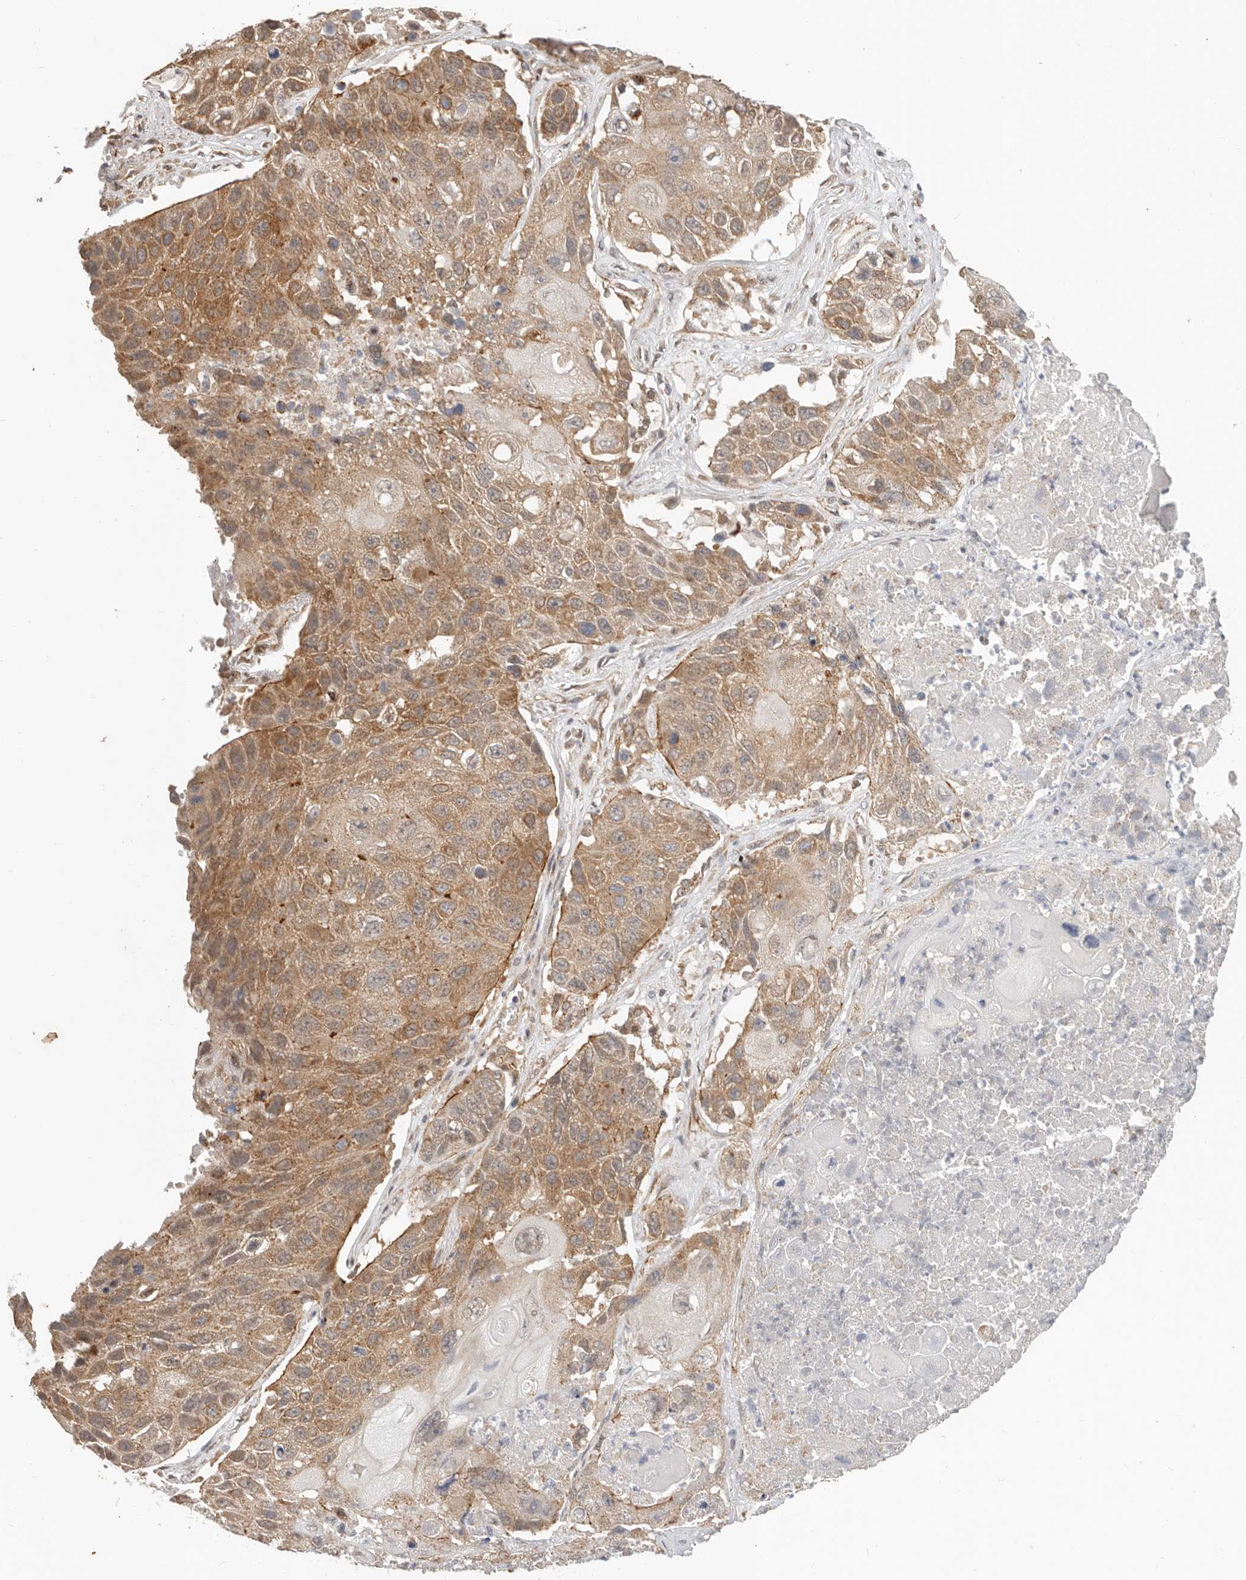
{"staining": {"intensity": "moderate", "quantity": ">75%", "location": "cytoplasmic/membranous"}, "tissue": "lung cancer", "cell_type": "Tumor cells", "image_type": "cancer", "snomed": [{"axis": "morphology", "description": "Squamous cell carcinoma, NOS"}, {"axis": "topography", "description": "Lung"}], "caption": "Immunohistochemical staining of squamous cell carcinoma (lung) displays medium levels of moderate cytoplasmic/membranous expression in approximately >75% of tumor cells.", "gene": "USP49", "patient": {"sex": "male", "age": 61}}